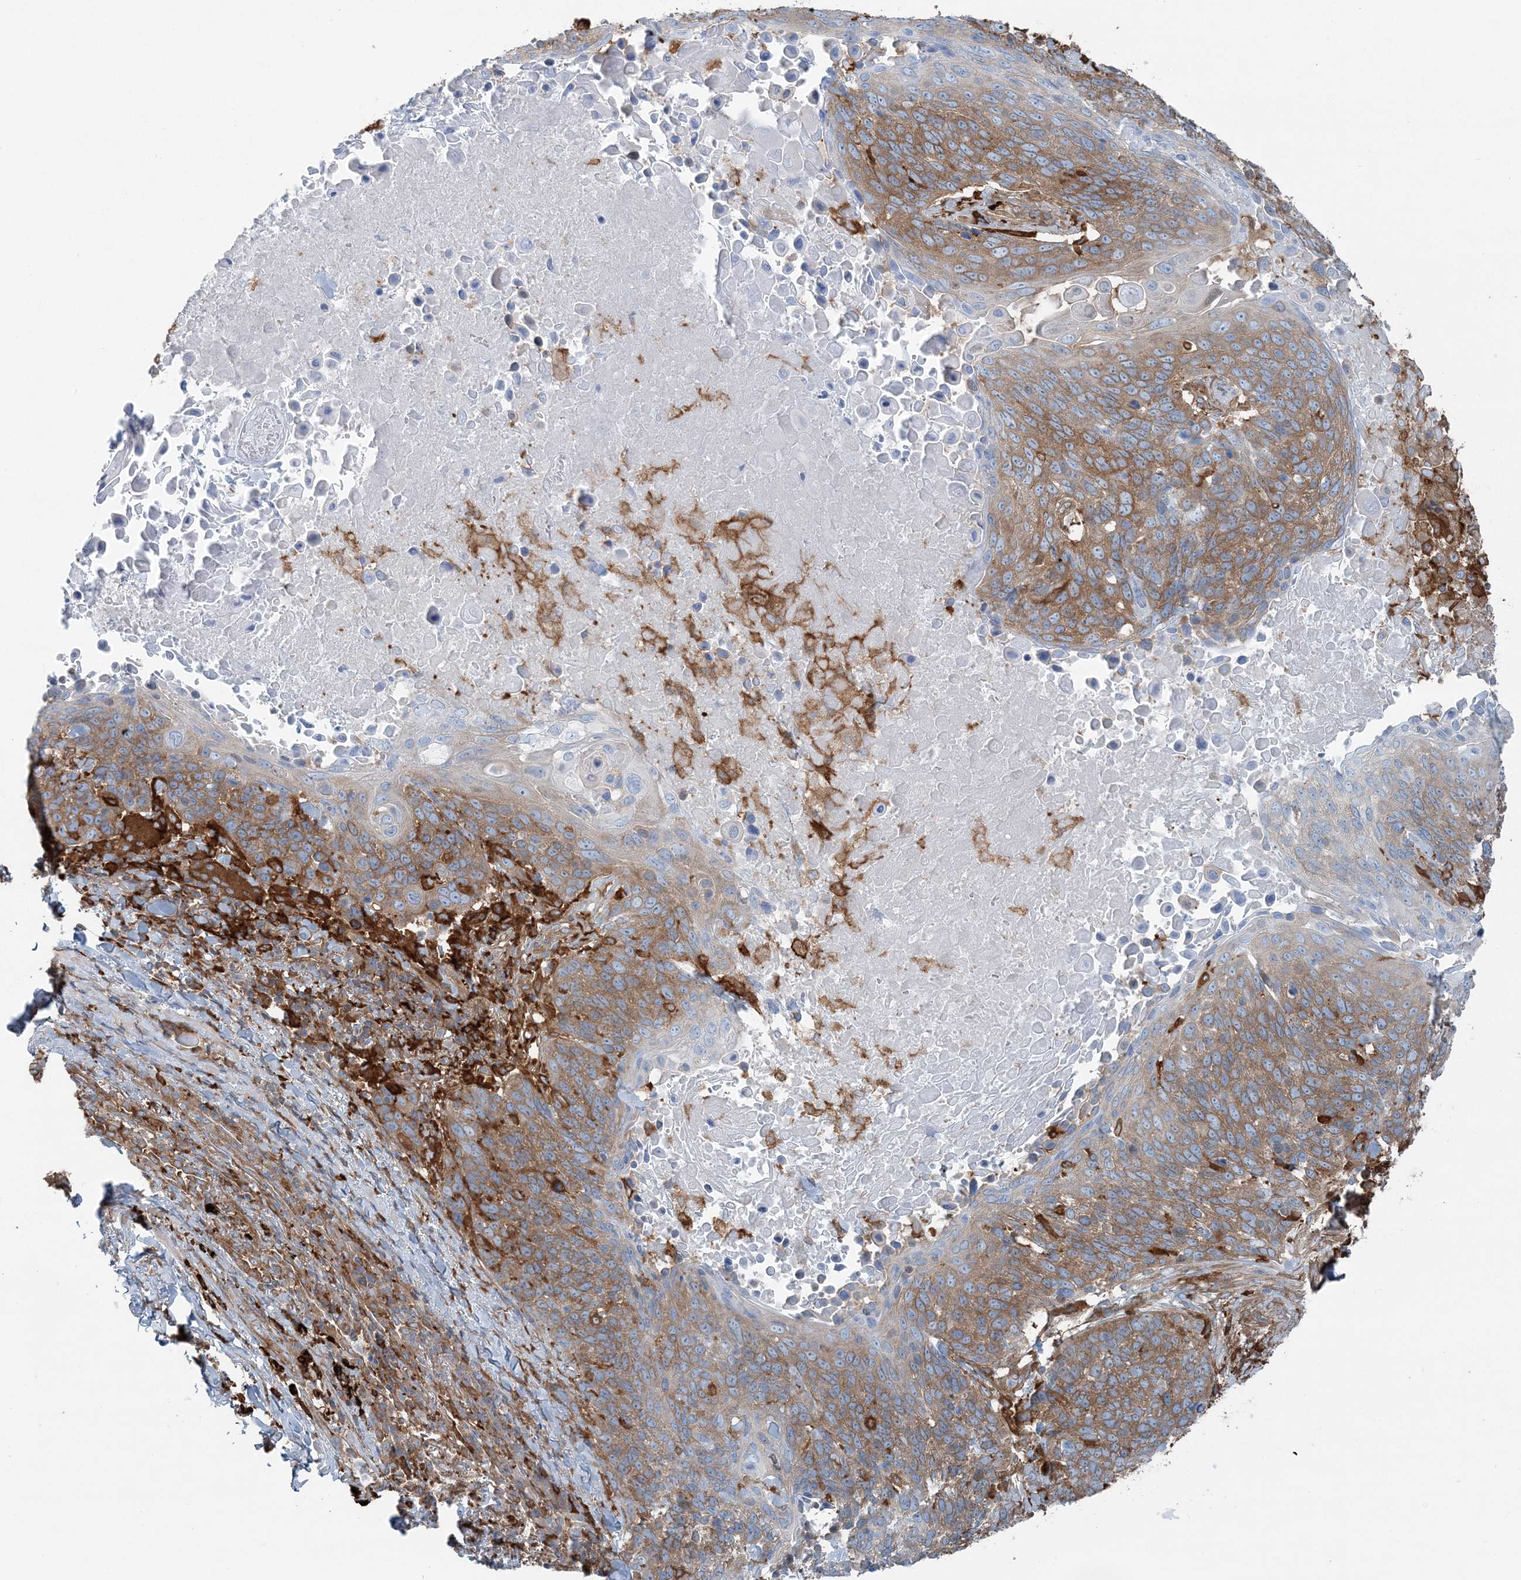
{"staining": {"intensity": "moderate", "quantity": ">75%", "location": "cytoplasmic/membranous"}, "tissue": "lung cancer", "cell_type": "Tumor cells", "image_type": "cancer", "snomed": [{"axis": "morphology", "description": "Squamous cell carcinoma, NOS"}, {"axis": "topography", "description": "Lung"}], "caption": "IHC image of human squamous cell carcinoma (lung) stained for a protein (brown), which demonstrates medium levels of moderate cytoplasmic/membranous expression in approximately >75% of tumor cells.", "gene": "SNX2", "patient": {"sex": "male", "age": 66}}